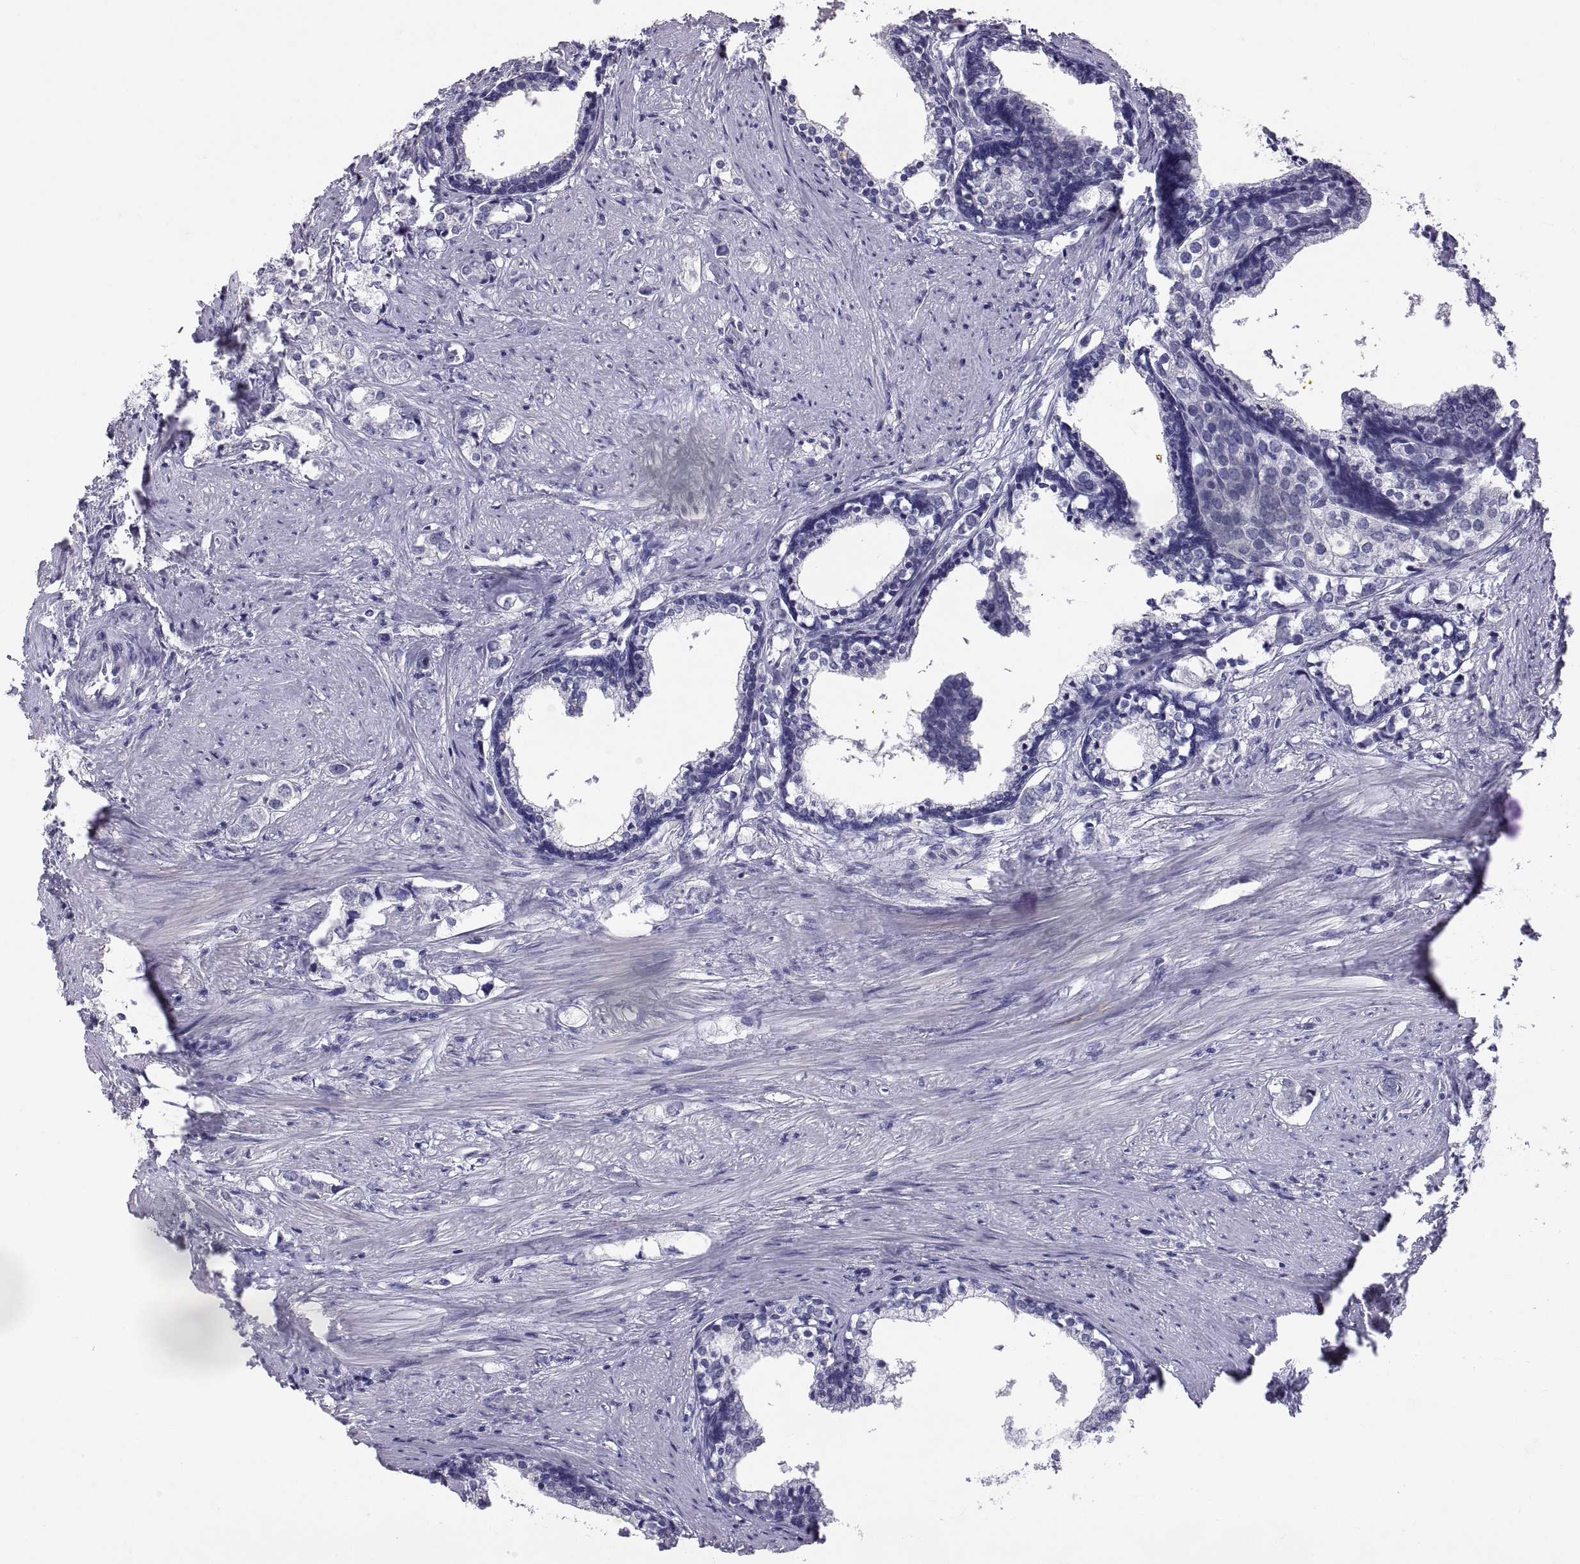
{"staining": {"intensity": "negative", "quantity": "none", "location": "none"}, "tissue": "prostate cancer", "cell_type": "Tumor cells", "image_type": "cancer", "snomed": [{"axis": "morphology", "description": "Adenocarcinoma, NOS"}, {"axis": "topography", "description": "Prostate and seminal vesicle, NOS"}], "caption": "Protein analysis of adenocarcinoma (prostate) shows no significant expression in tumor cells.", "gene": "PTN", "patient": {"sex": "male", "age": 63}}